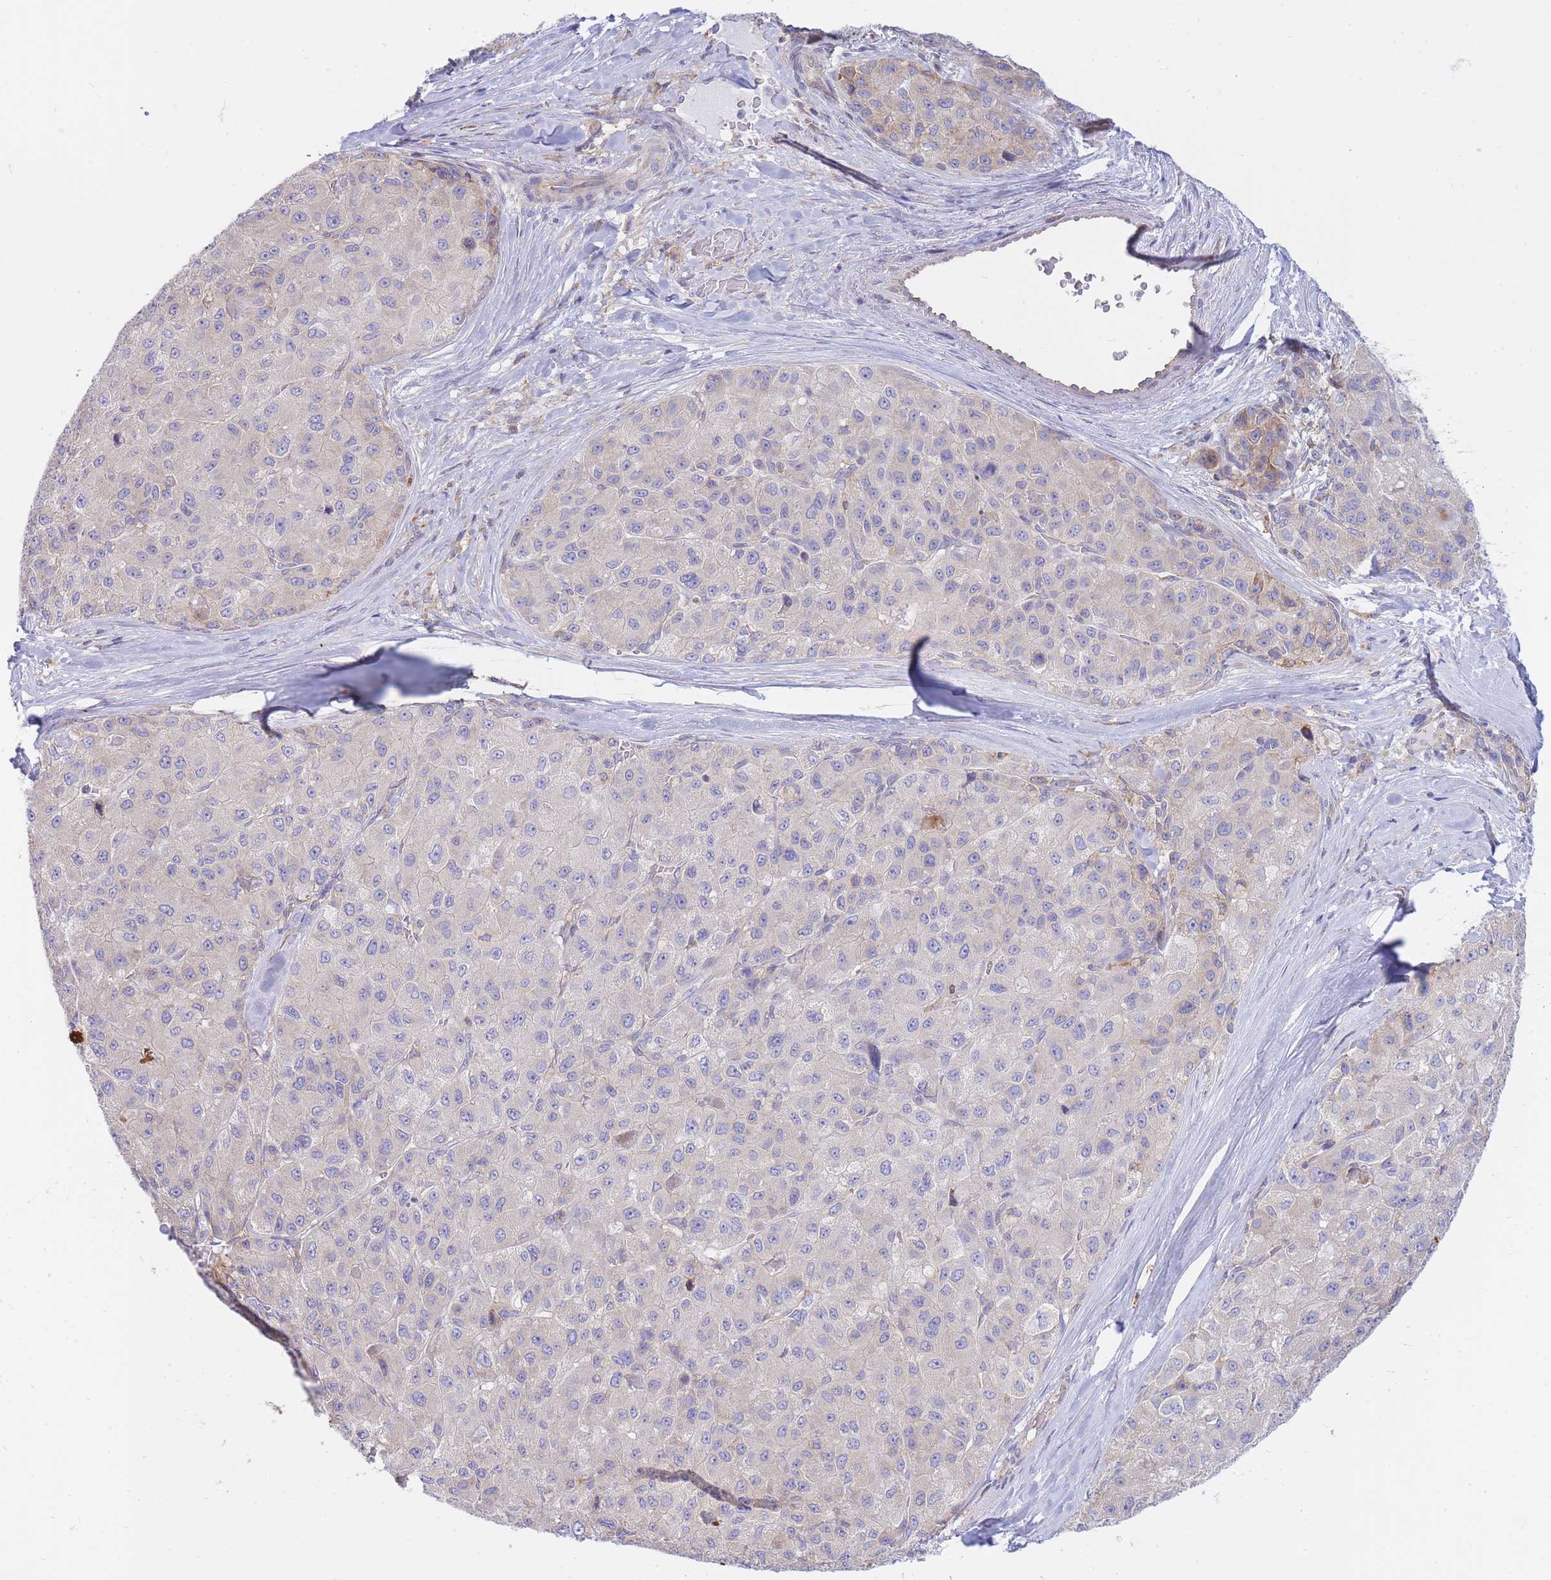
{"staining": {"intensity": "negative", "quantity": "none", "location": "none"}, "tissue": "liver cancer", "cell_type": "Tumor cells", "image_type": "cancer", "snomed": [{"axis": "morphology", "description": "Carcinoma, Hepatocellular, NOS"}, {"axis": "topography", "description": "Liver"}], "caption": "The micrograph shows no significant positivity in tumor cells of liver hepatocellular carcinoma.", "gene": "SH2B2", "patient": {"sex": "male", "age": 80}}